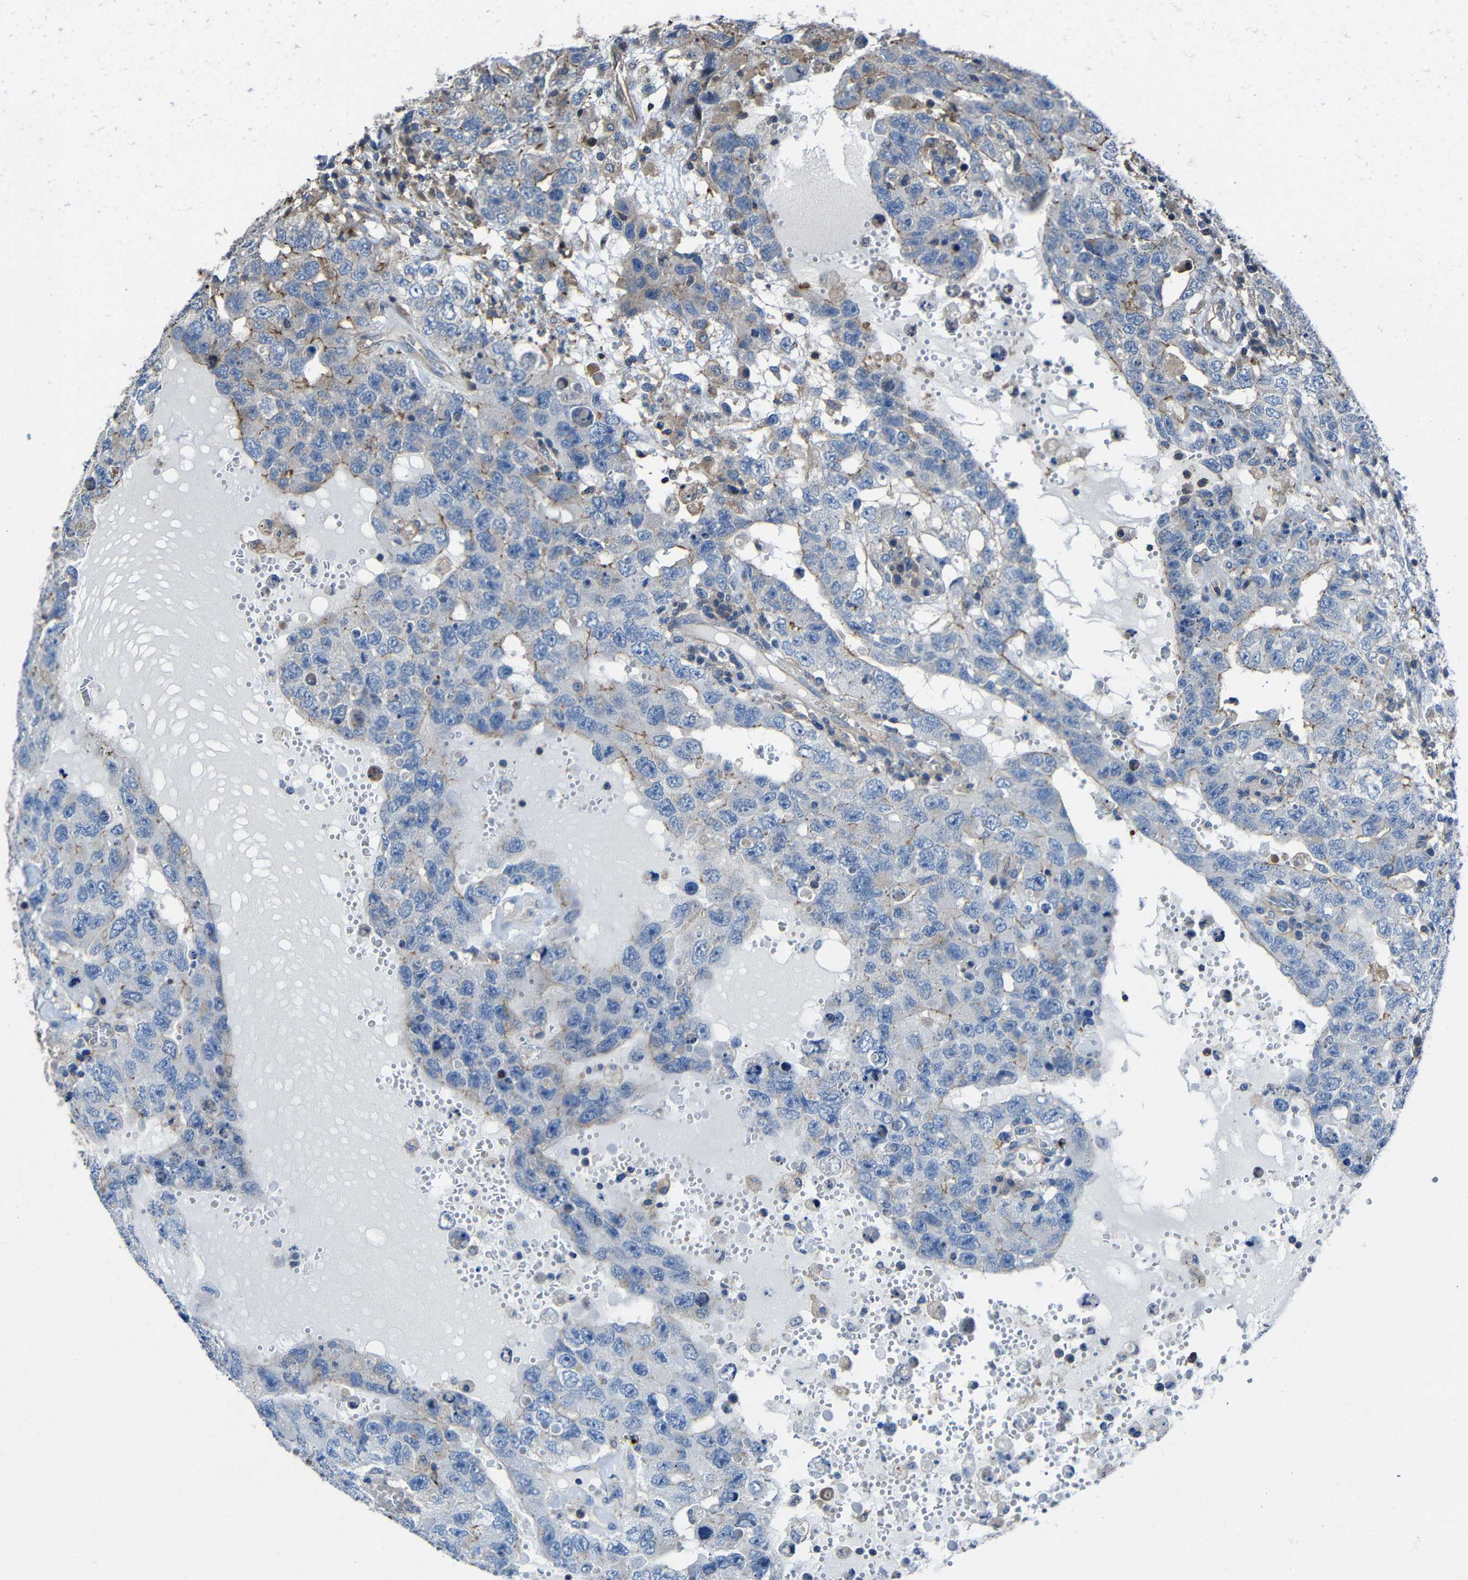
{"staining": {"intensity": "weak", "quantity": "<25%", "location": "cytoplasmic/membranous"}, "tissue": "testis cancer", "cell_type": "Tumor cells", "image_type": "cancer", "snomed": [{"axis": "morphology", "description": "Carcinoma, Embryonal, NOS"}, {"axis": "topography", "description": "Testis"}], "caption": "A high-resolution histopathology image shows IHC staining of embryonal carcinoma (testis), which displays no significant positivity in tumor cells. Nuclei are stained in blue.", "gene": "GDI1", "patient": {"sex": "male", "age": 26}}